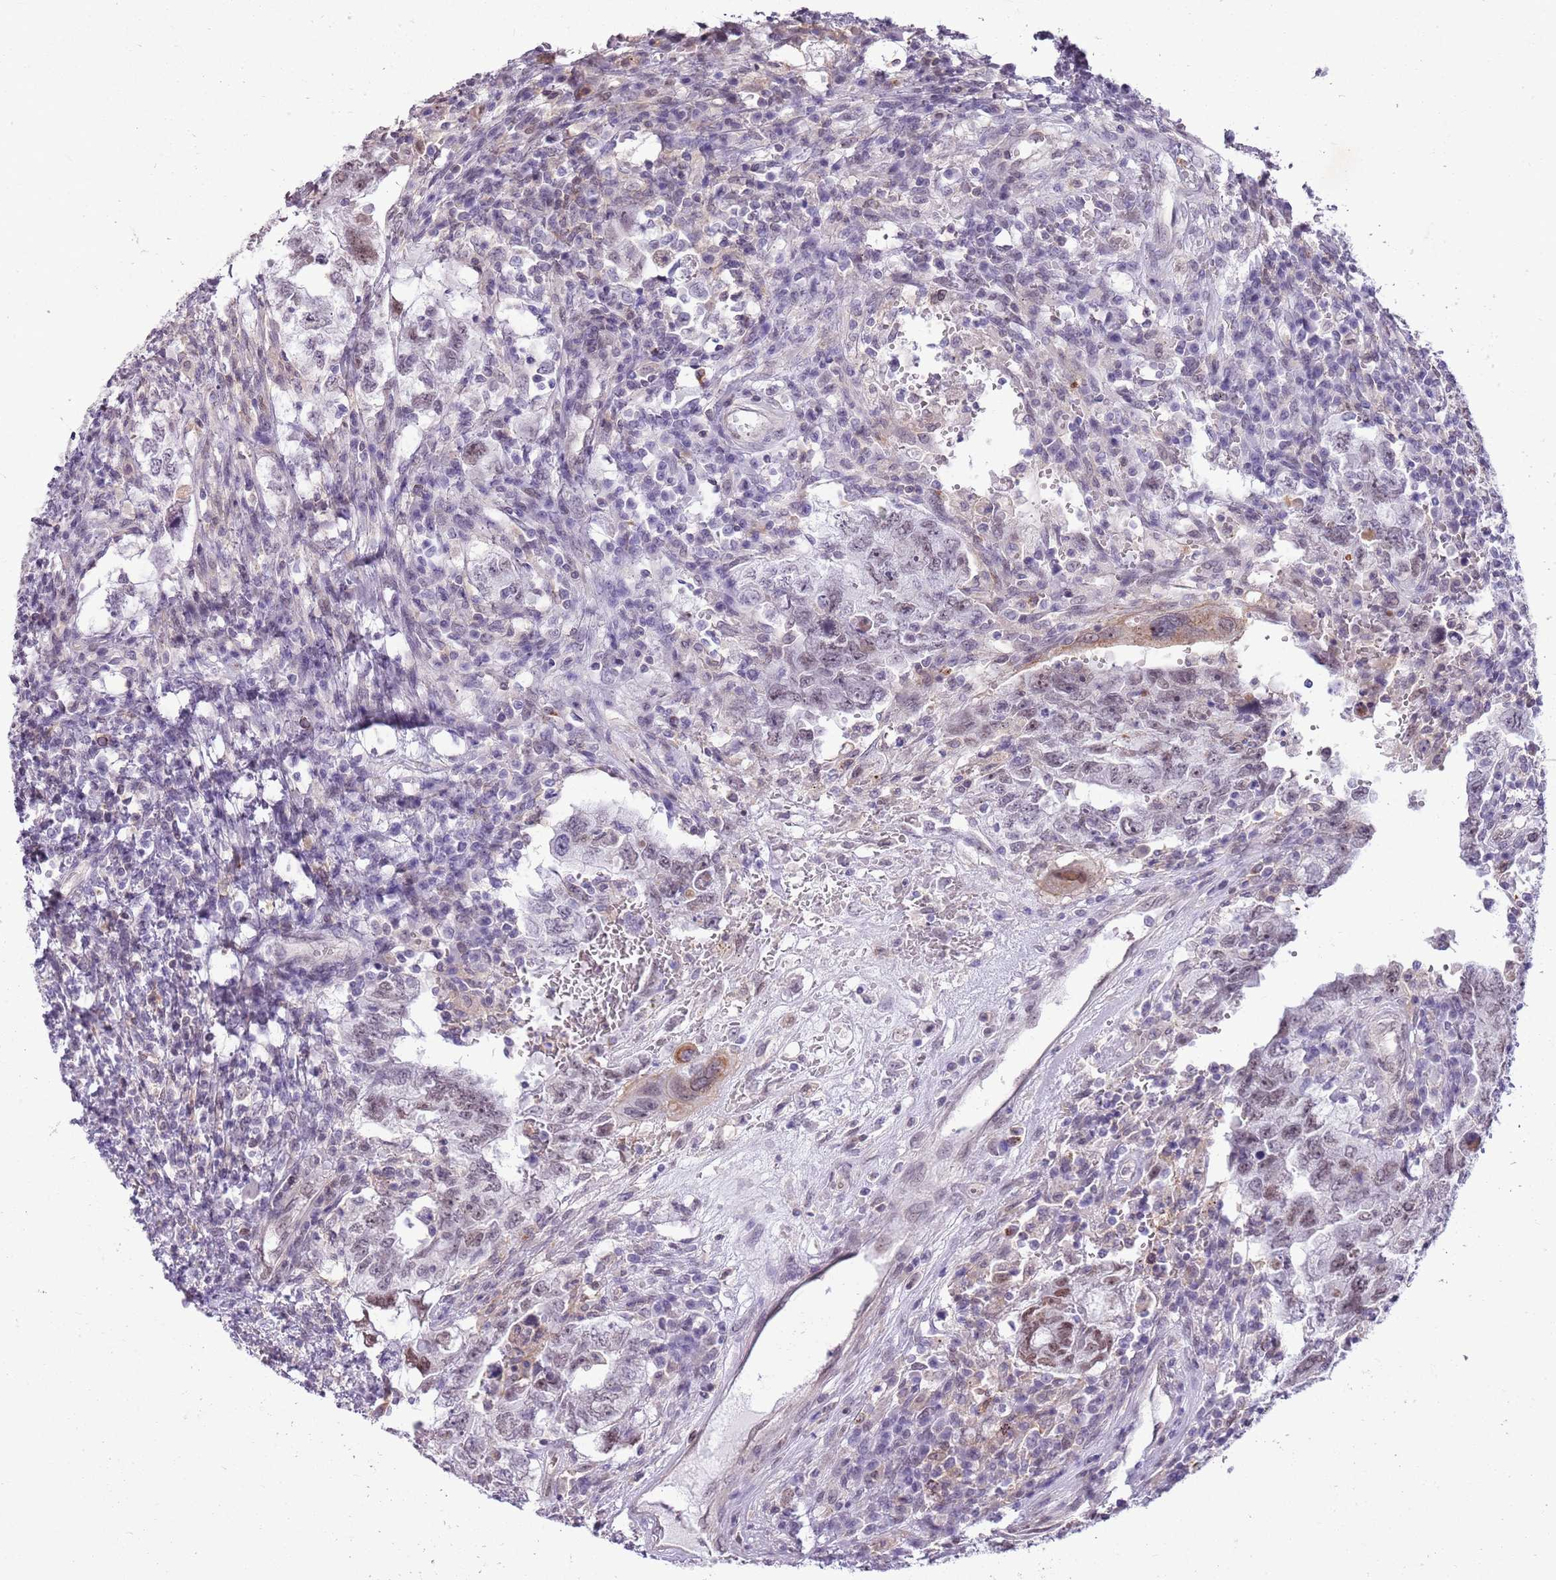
{"staining": {"intensity": "weak", "quantity": "<25%", "location": "nuclear"}, "tissue": "testis cancer", "cell_type": "Tumor cells", "image_type": "cancer", "snomed": [{"axis": "morphology", "description": "Carcinoma, Embryonal, NOS"}, {"axis": "topography", "description": "Testis"}], "caption": "Histopathology image shows no significant protein staining in tumor cells of testis cancer.", "gene": "DHX32", "patient": {"sex": "male", "age": 26}}